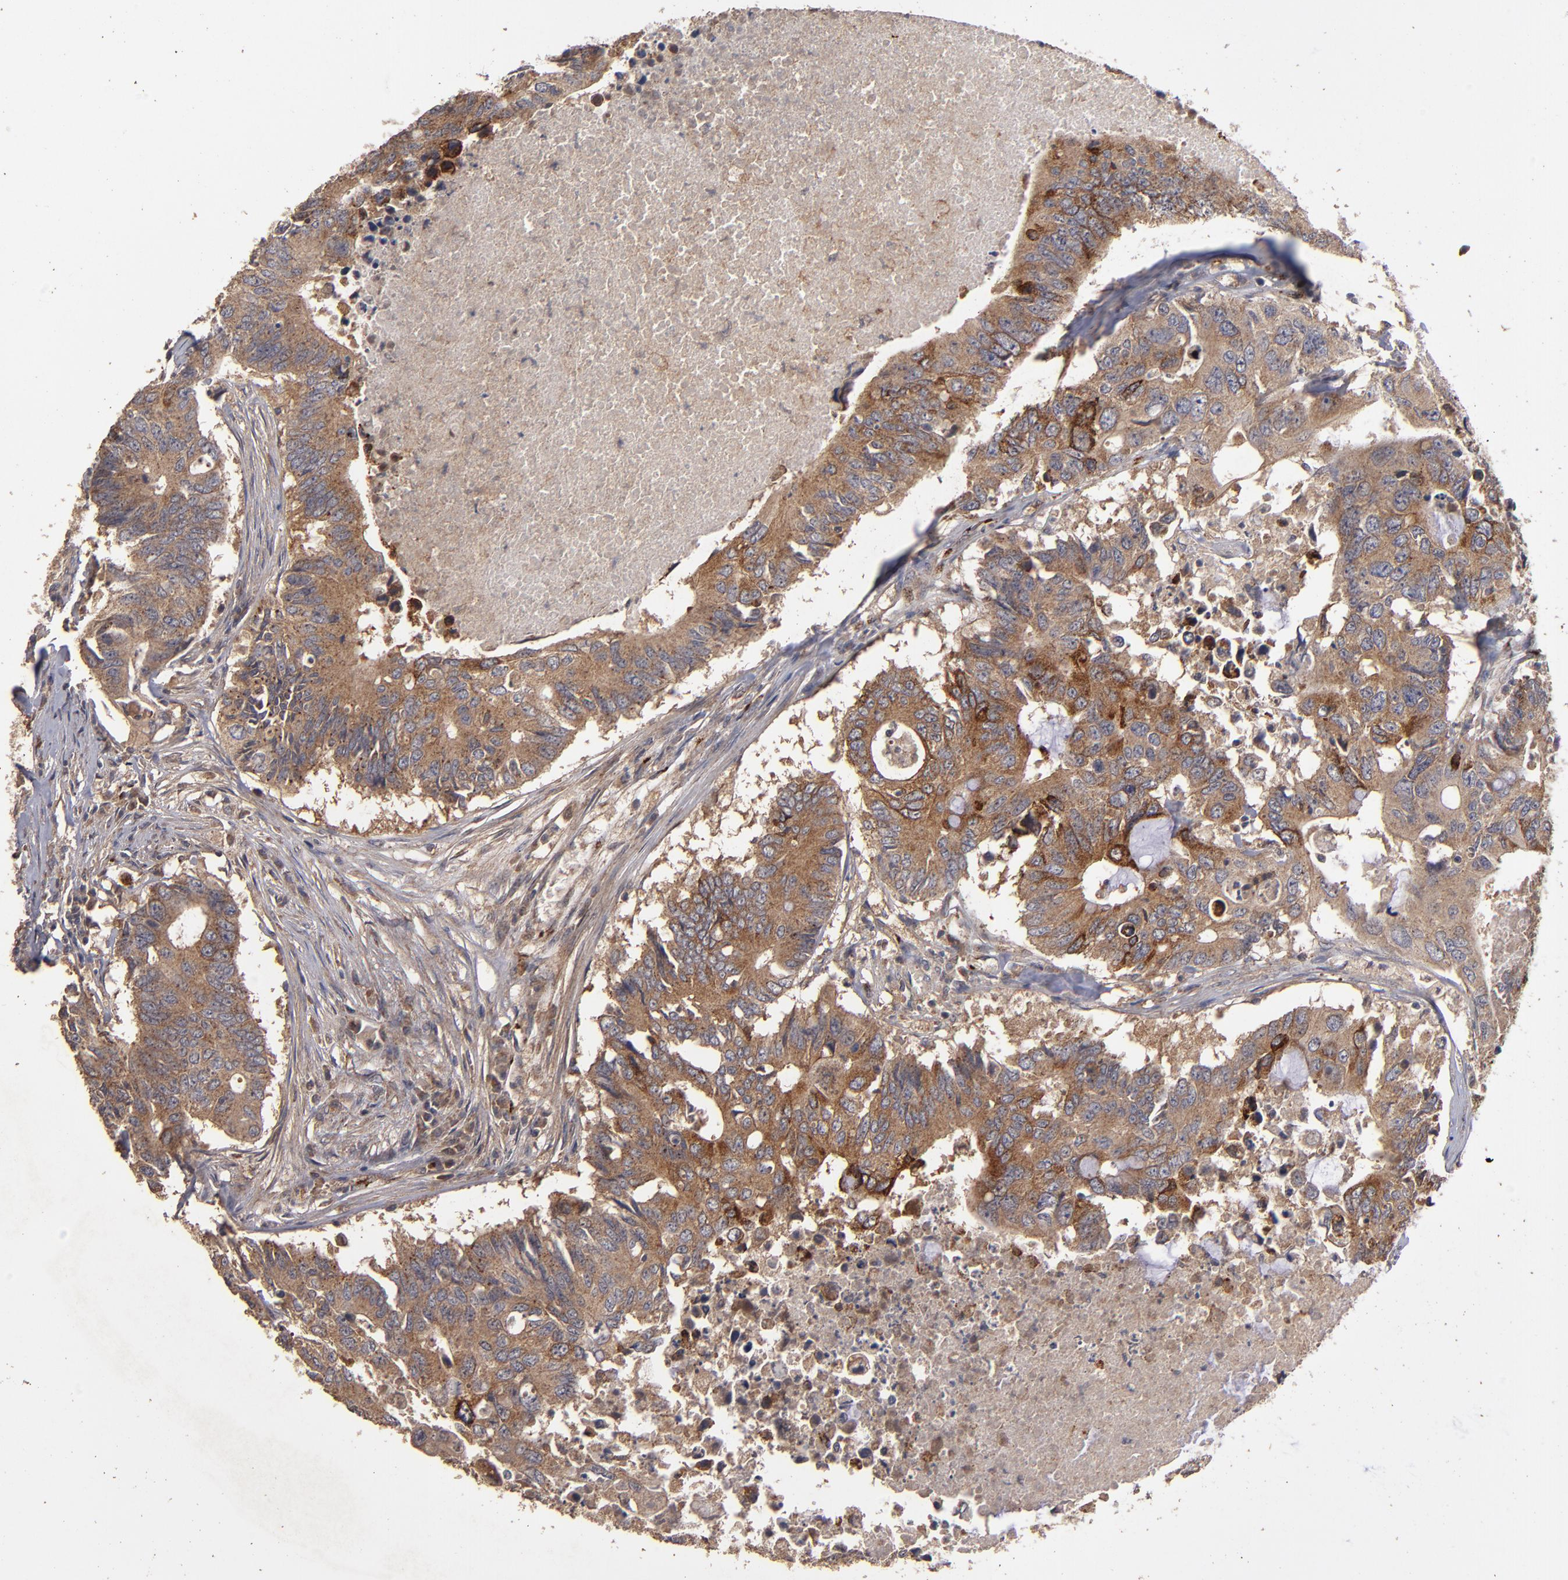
{"staining": {"intensity": "strong", "quantity": ">75%", "location": "cytoplasmic/membranous"}, "tissue": "colorectal cancer", "cell_type": "Tumor cells", "image_type": "cancer", "snomed": [{"axis": "morphology", "description": "Adenocarcinoma, NOS"}, {"axis": "topography", "description": "Colon"}], "caption": "A high-resolution image shows immunohistochemistry (IHC) staining of colorectal cancer (adenocarcinoma), which shows strong cytoplasmic/membranous expression in about >75% of tumor cells.", "gene": "DIPK2B", "patient": {"sex": "male", "age": 71}}